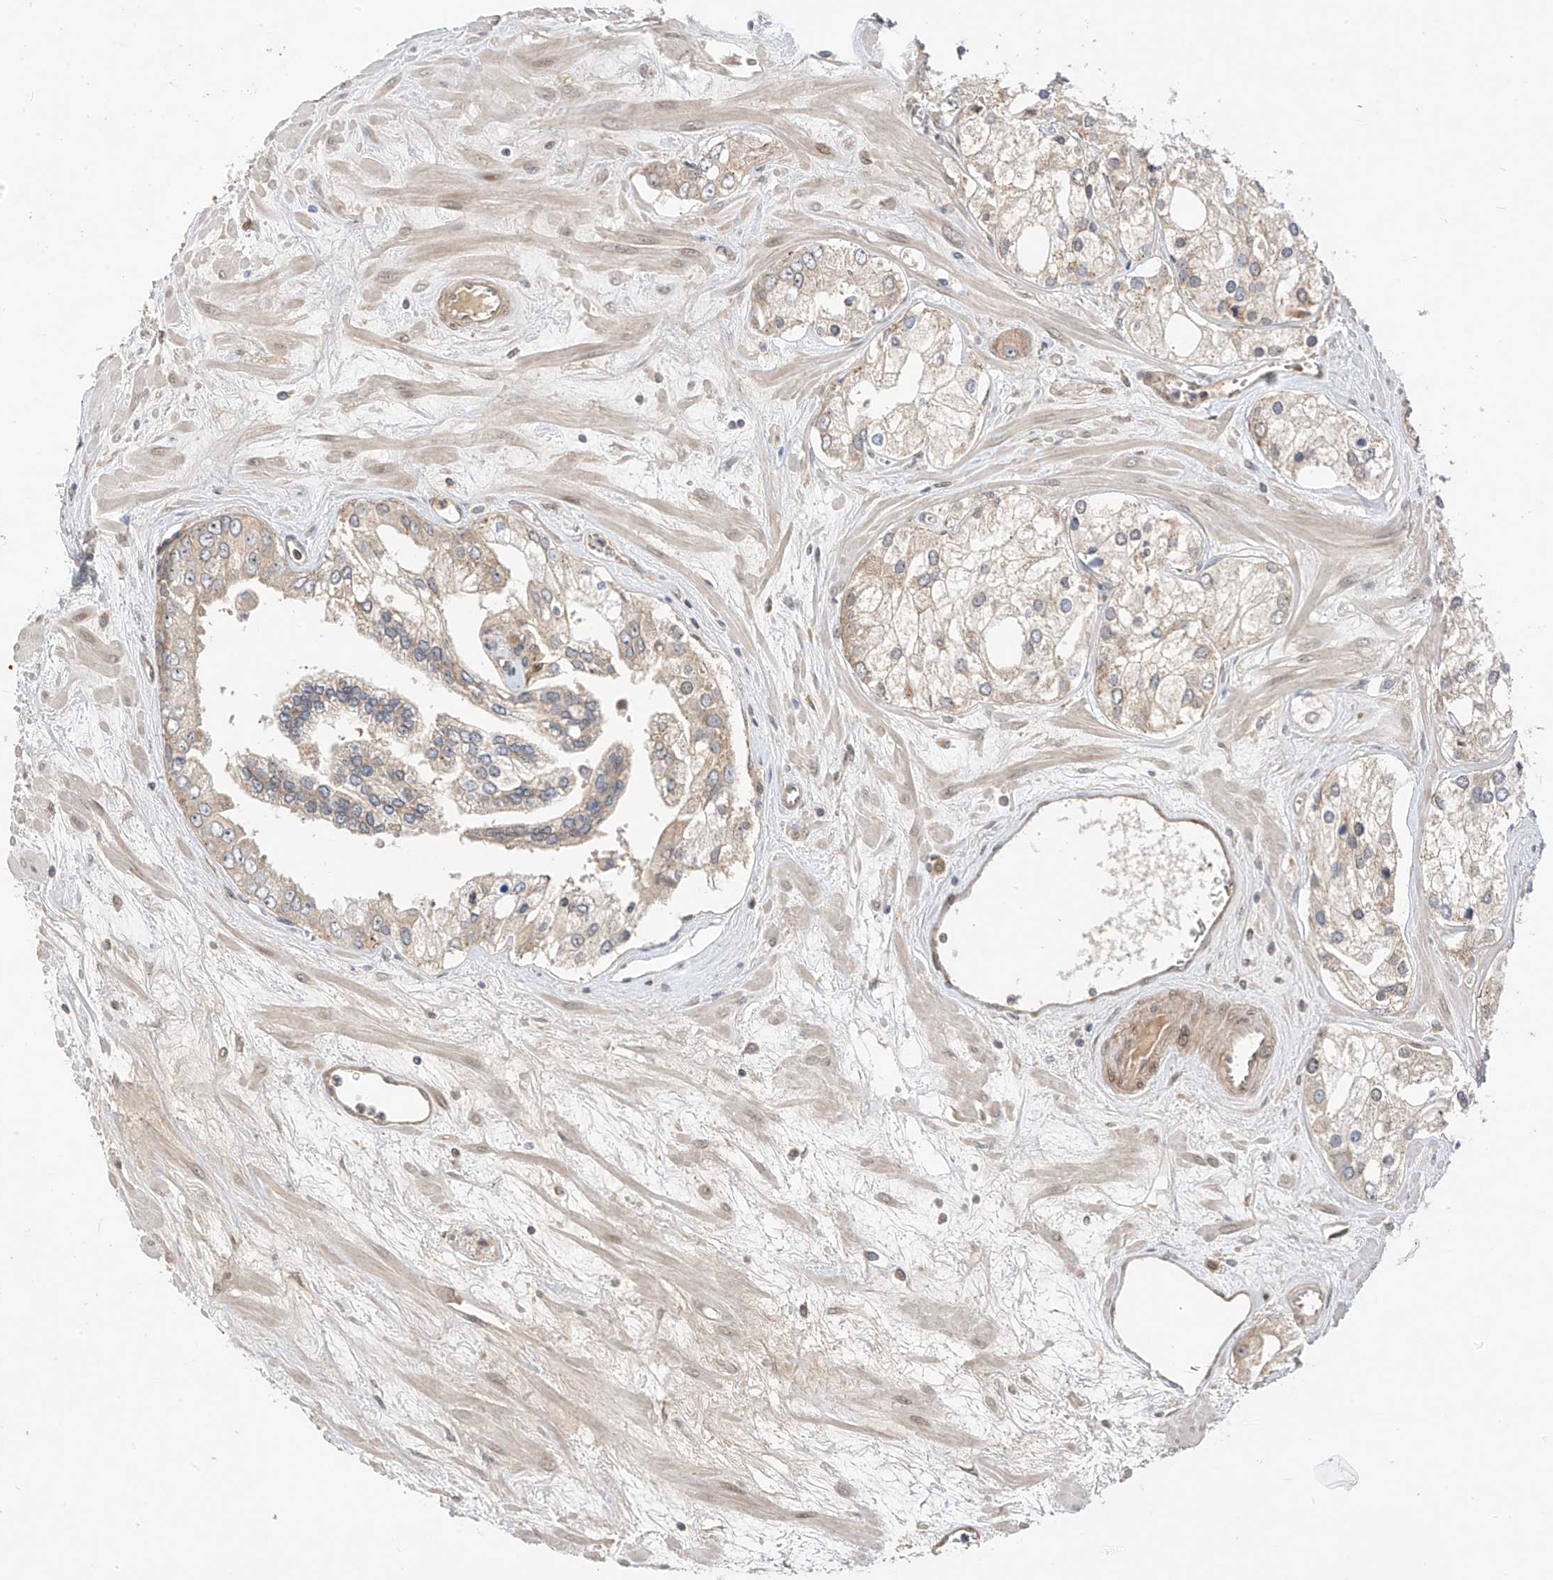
{"staining": {"intensity": "weak", "quantity": "<25%", "location": "cytoplasmic/membranous"}, "tissue": "prostate cancer", "cell_type": "Tumor cells", "image_type": "cancer", "snomed": [{"axis": "morphology", "description": "Adenocarcinoma, High grade"}, {"axis": "topography", "description": "Prostate"}], "caption": "Immunohistochemistry (IHC) histopathology image of prostate cancer (adenocarcinoma (high-grade)) stained for a protein (brown), which displays no positivity in tumor cells.", "gene": "MRTFA", "patient": {"sex": "male", "age": 66}}